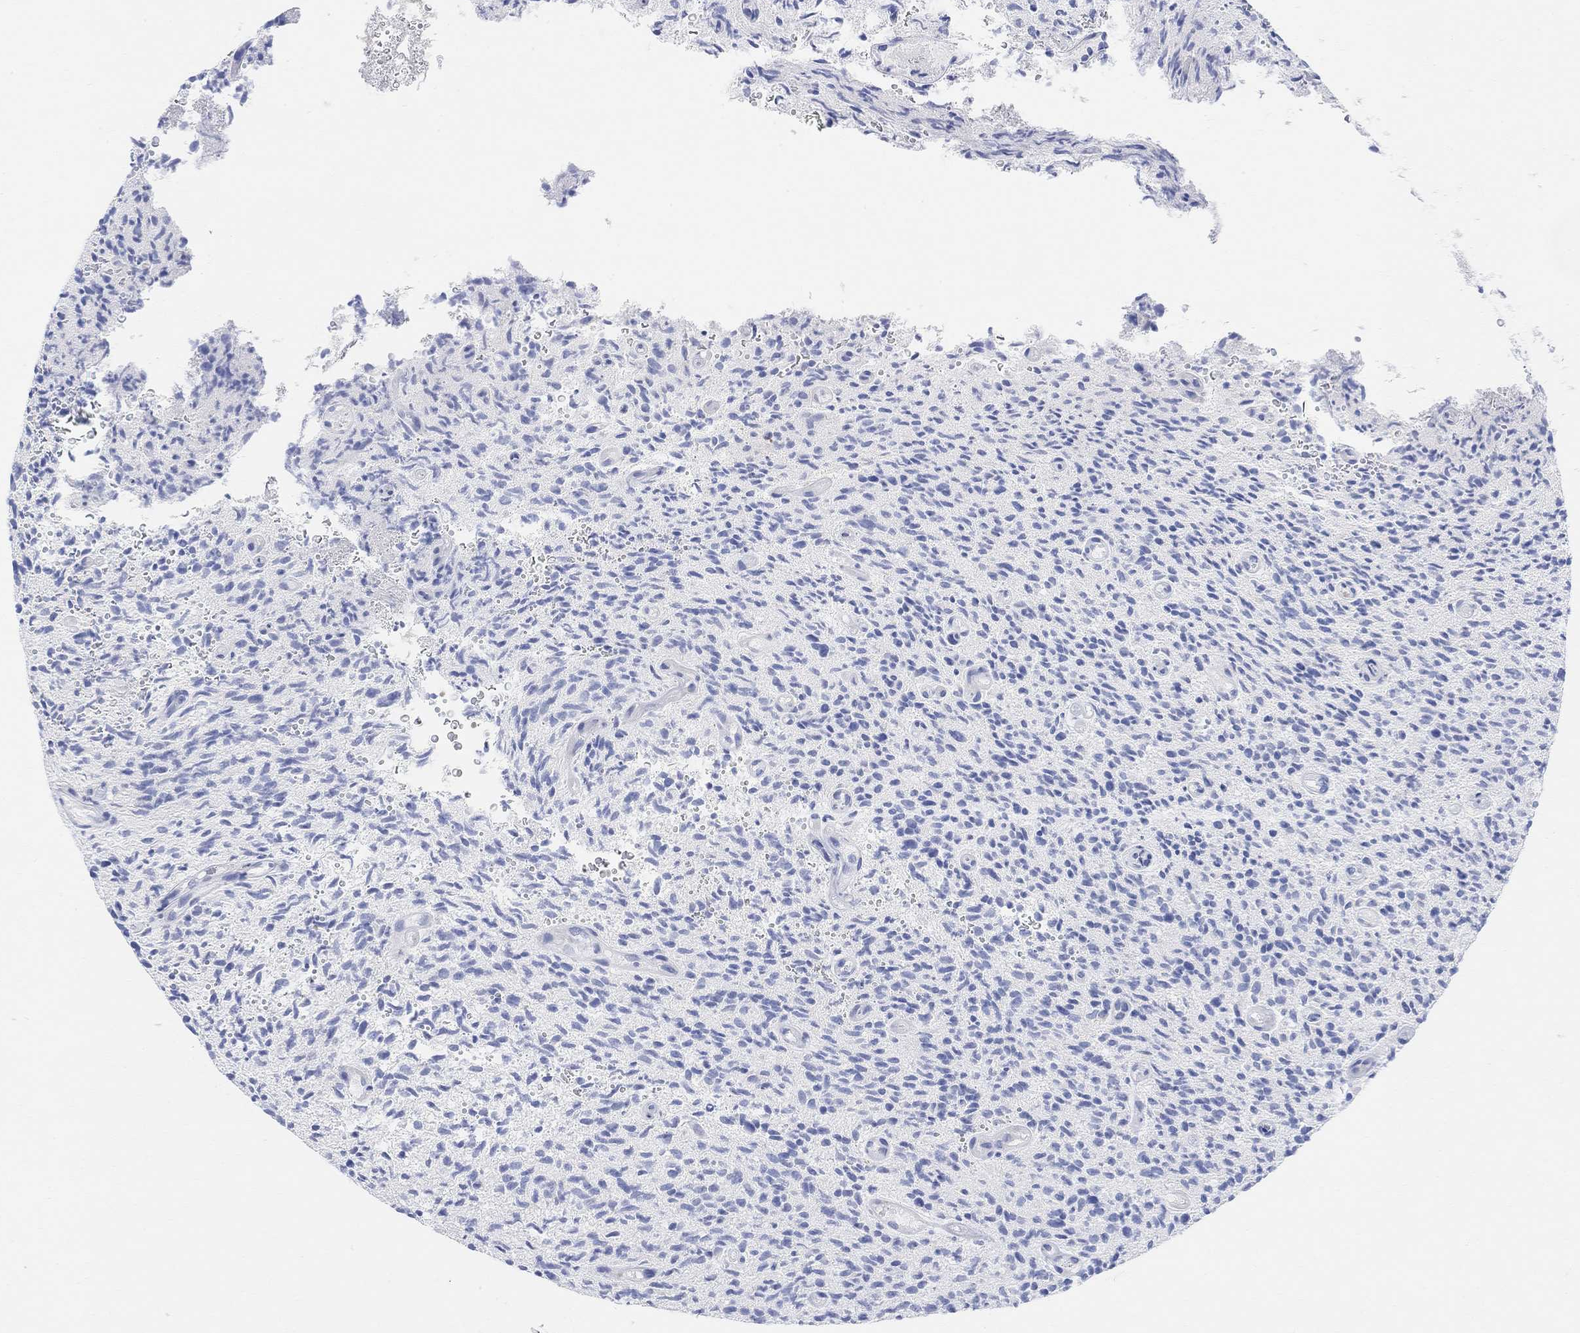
{"staining": {"intensity": "negative", "quantity": "none", "location": "none"}, "tissue": "glioma", "cell_type": "Tumor cells", "image_type": "cancer", "snomed": [{"axis": "morphology", "description": "Glioma, malignant, High grade"}, {"axis": "topography", "description": "Brain"}], "caption": "Tumor cells are negative for protein expression in human malignant glioma (high-grade). (DAB IHC visualized using brightfield microscopy, high magnification).", "gene": "RETNLB", "patient": {"sex": "male", "age": 64}}